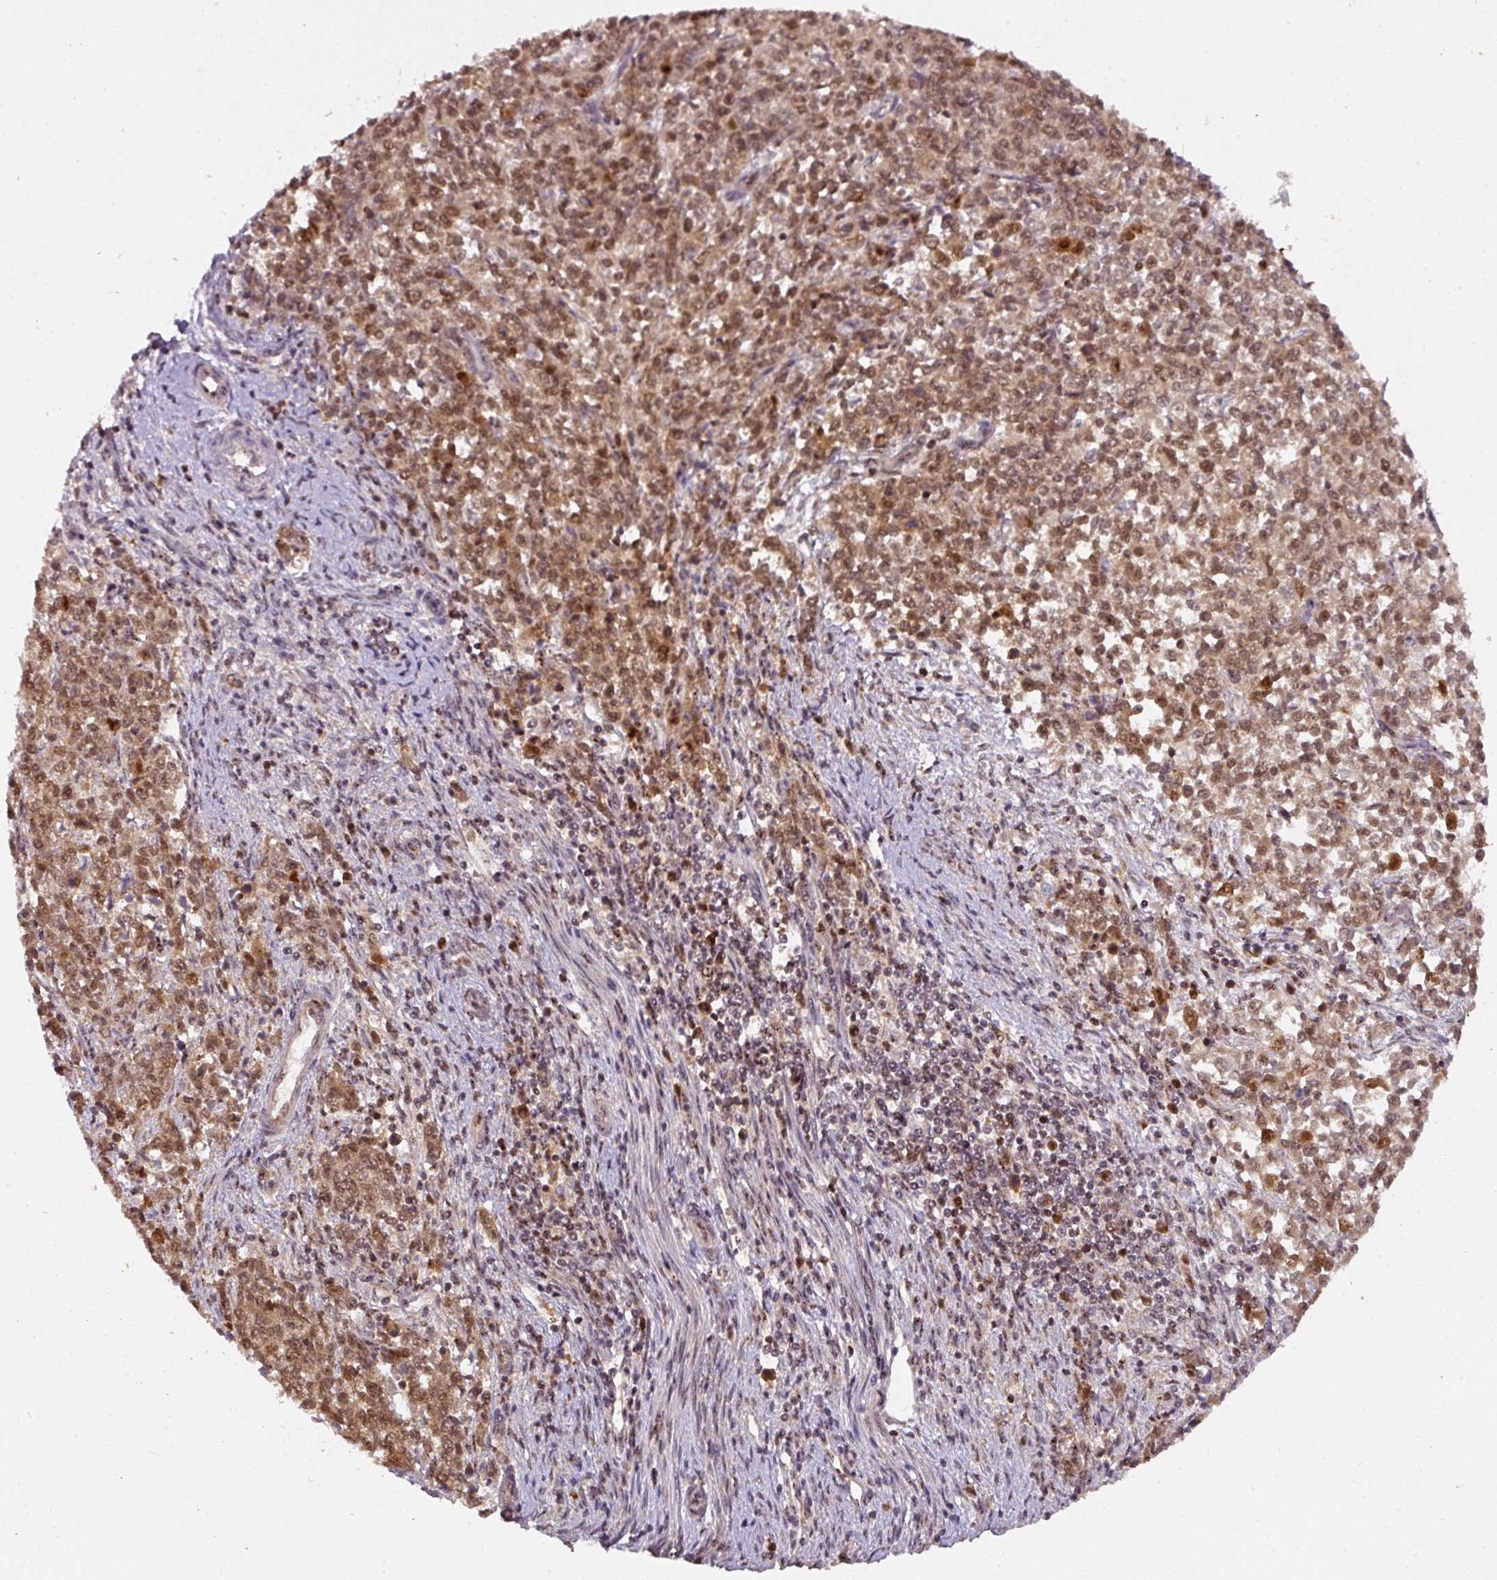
{"staining": {"intensity": "moderate", "quantity": ">75%", "location": "cytoplasmic/membranous,nuclear"}, "tissue": "endometrial cancer", "cell_type": "Tumor cells", "image_type": "cancer", "snomed": [{"axis": "morphology", "description": "Adenocarcinoma, NOS"}, {"axis": "topography", "description": "Endometrium"}], "caption": "IHC (DAB (3,3'-diaminobenzidine)) staining of human endometrial cancer (adenocarcinoma) shows moderate cytoplasmic/membranous and nuclear protein expression in about >75% of tumor cells.", "gene": "RANBP9", "patient": {"sex": "female", "age": 50}}